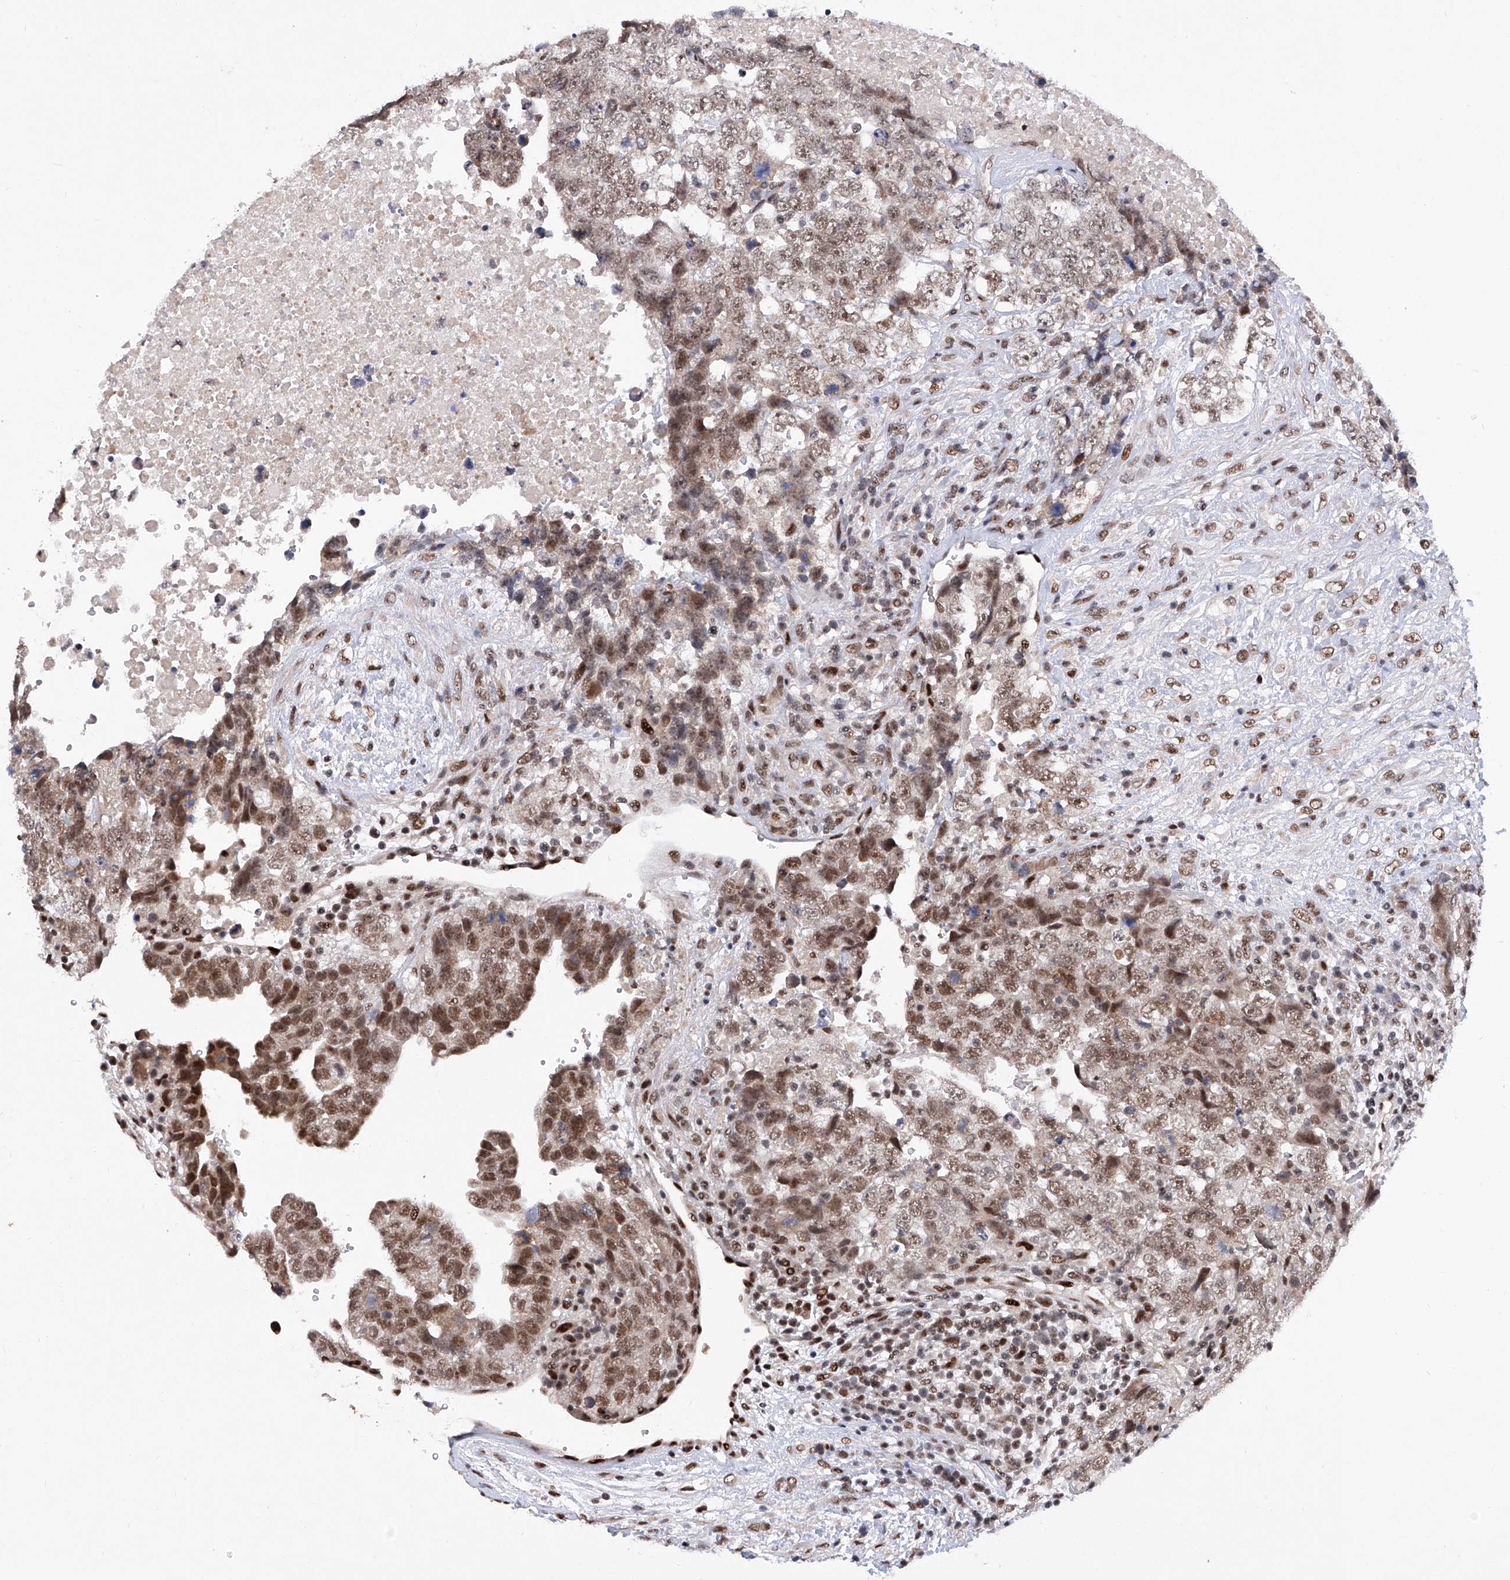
{"staining": {"intensity": "moderate", "quantity": ">75%", "location": "nuclear"}, "tissue": "testis cancer", "cell_type": "Tumor cells", "image_type": "cancer", "snomed": [{"axis": "morphology", "description": "Carcinoma, Embryonal, NOS"}, {"axis": "topography", "description": "Testis"}], "caption": "Embryonal carcinoma (testis) stained with a brown dye exhibits moderate nuclear positive staining in about >75% of tumor cells.", "gene": "RAD54L", "patient": {"sex": "male", "age": 37}}